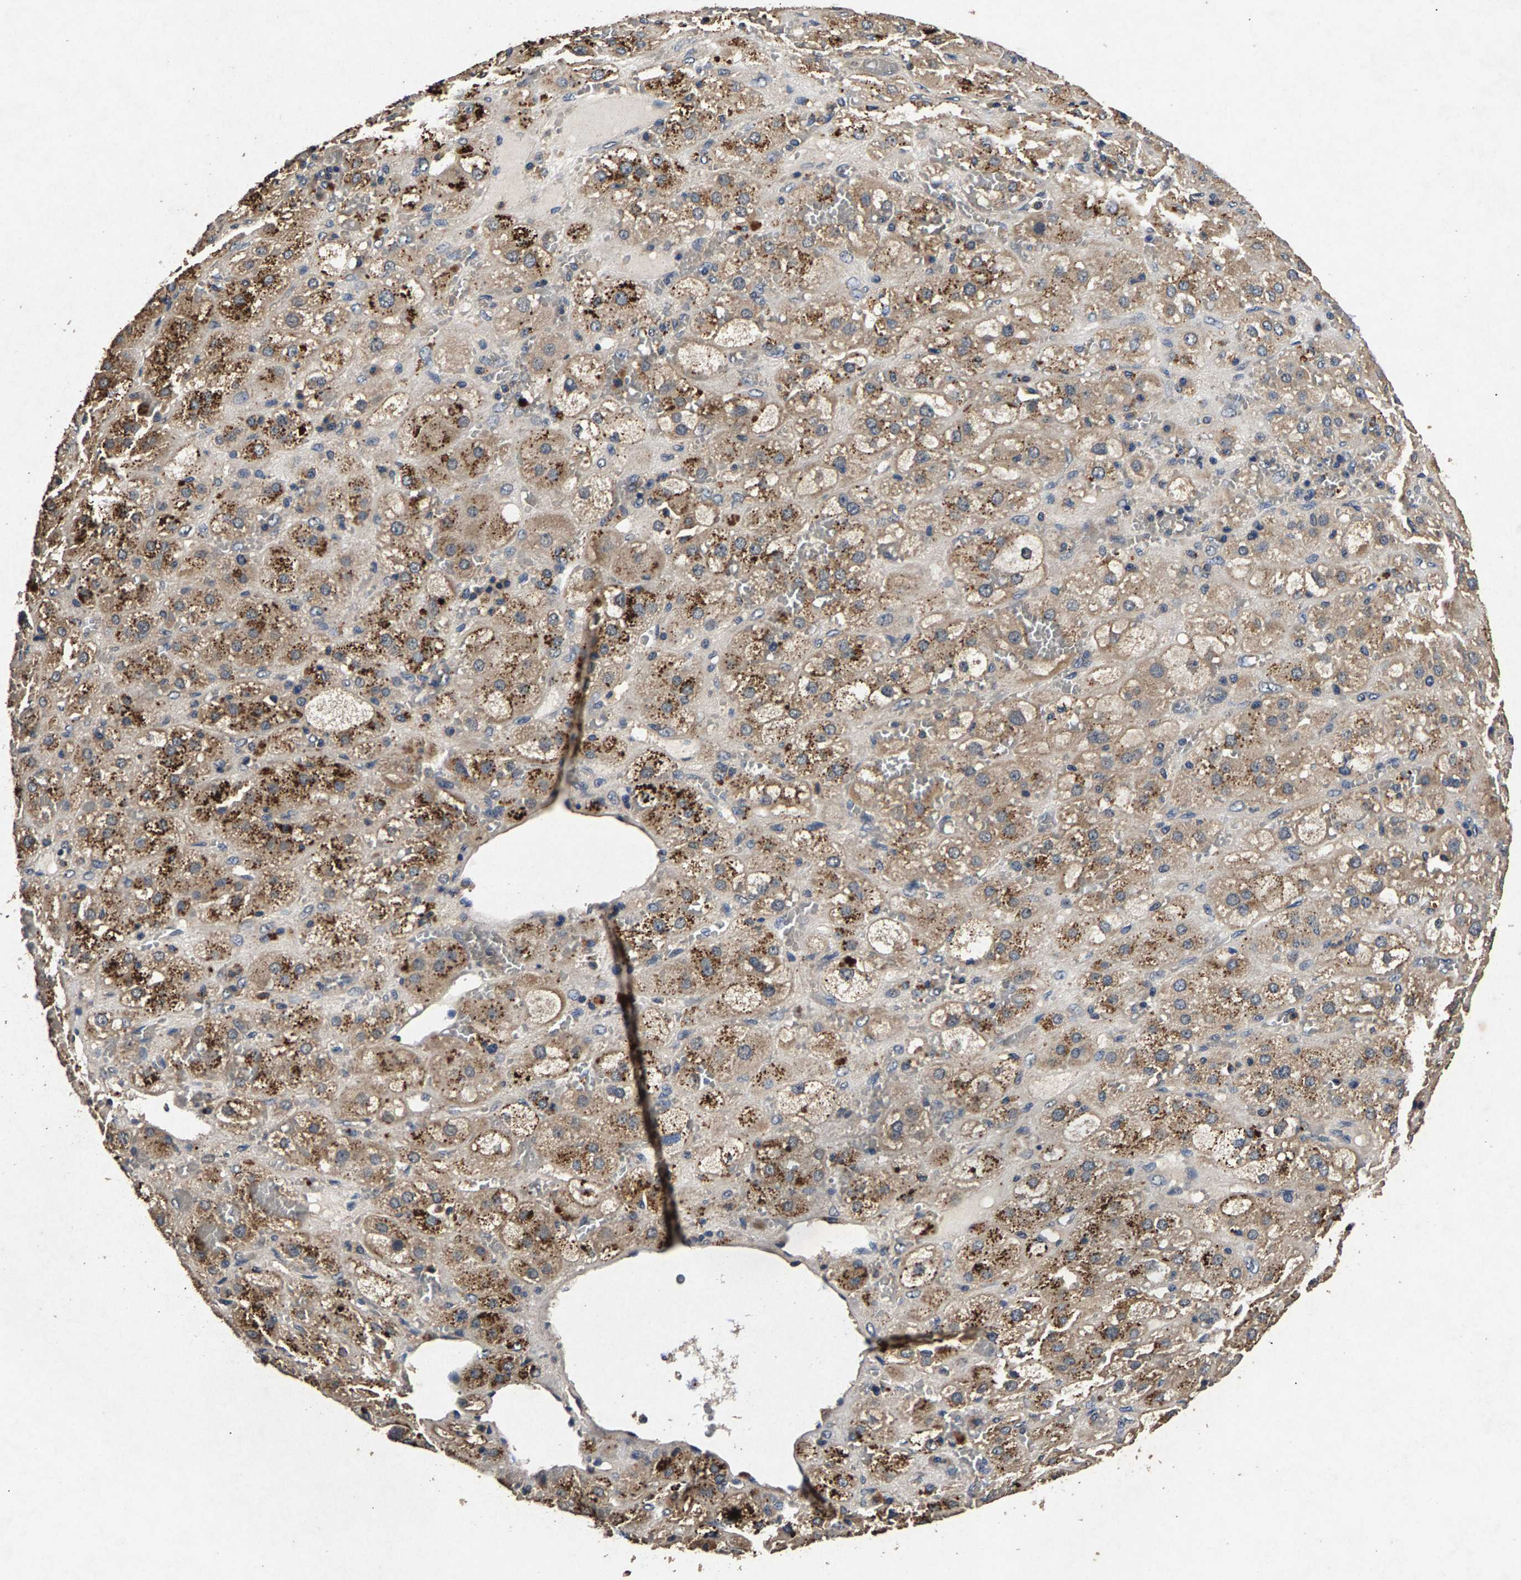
{"staining": {"intensity": "moderate", "quantity": ">75%", "location": "cytoplasmic/membranous"}, "tissue": "adrenal gland", "cell_type": "Glandular cells", "image_type": "normal", "snomed": [{"axis": "morphology", "description": "Normal tissue, NOS"}, {"axis": "topography", "description": "Adrenal gland"}], "caption": "DAB (3,3'-diaminobenzidine) immunohistochemical staining of benign human adrenal gland exhibits moderate cytoplasmic/membranous protein staining in about >75% of glandular cells.", "gene": "PPP1CC", "patient": {"sex": "female", "age": 47}}